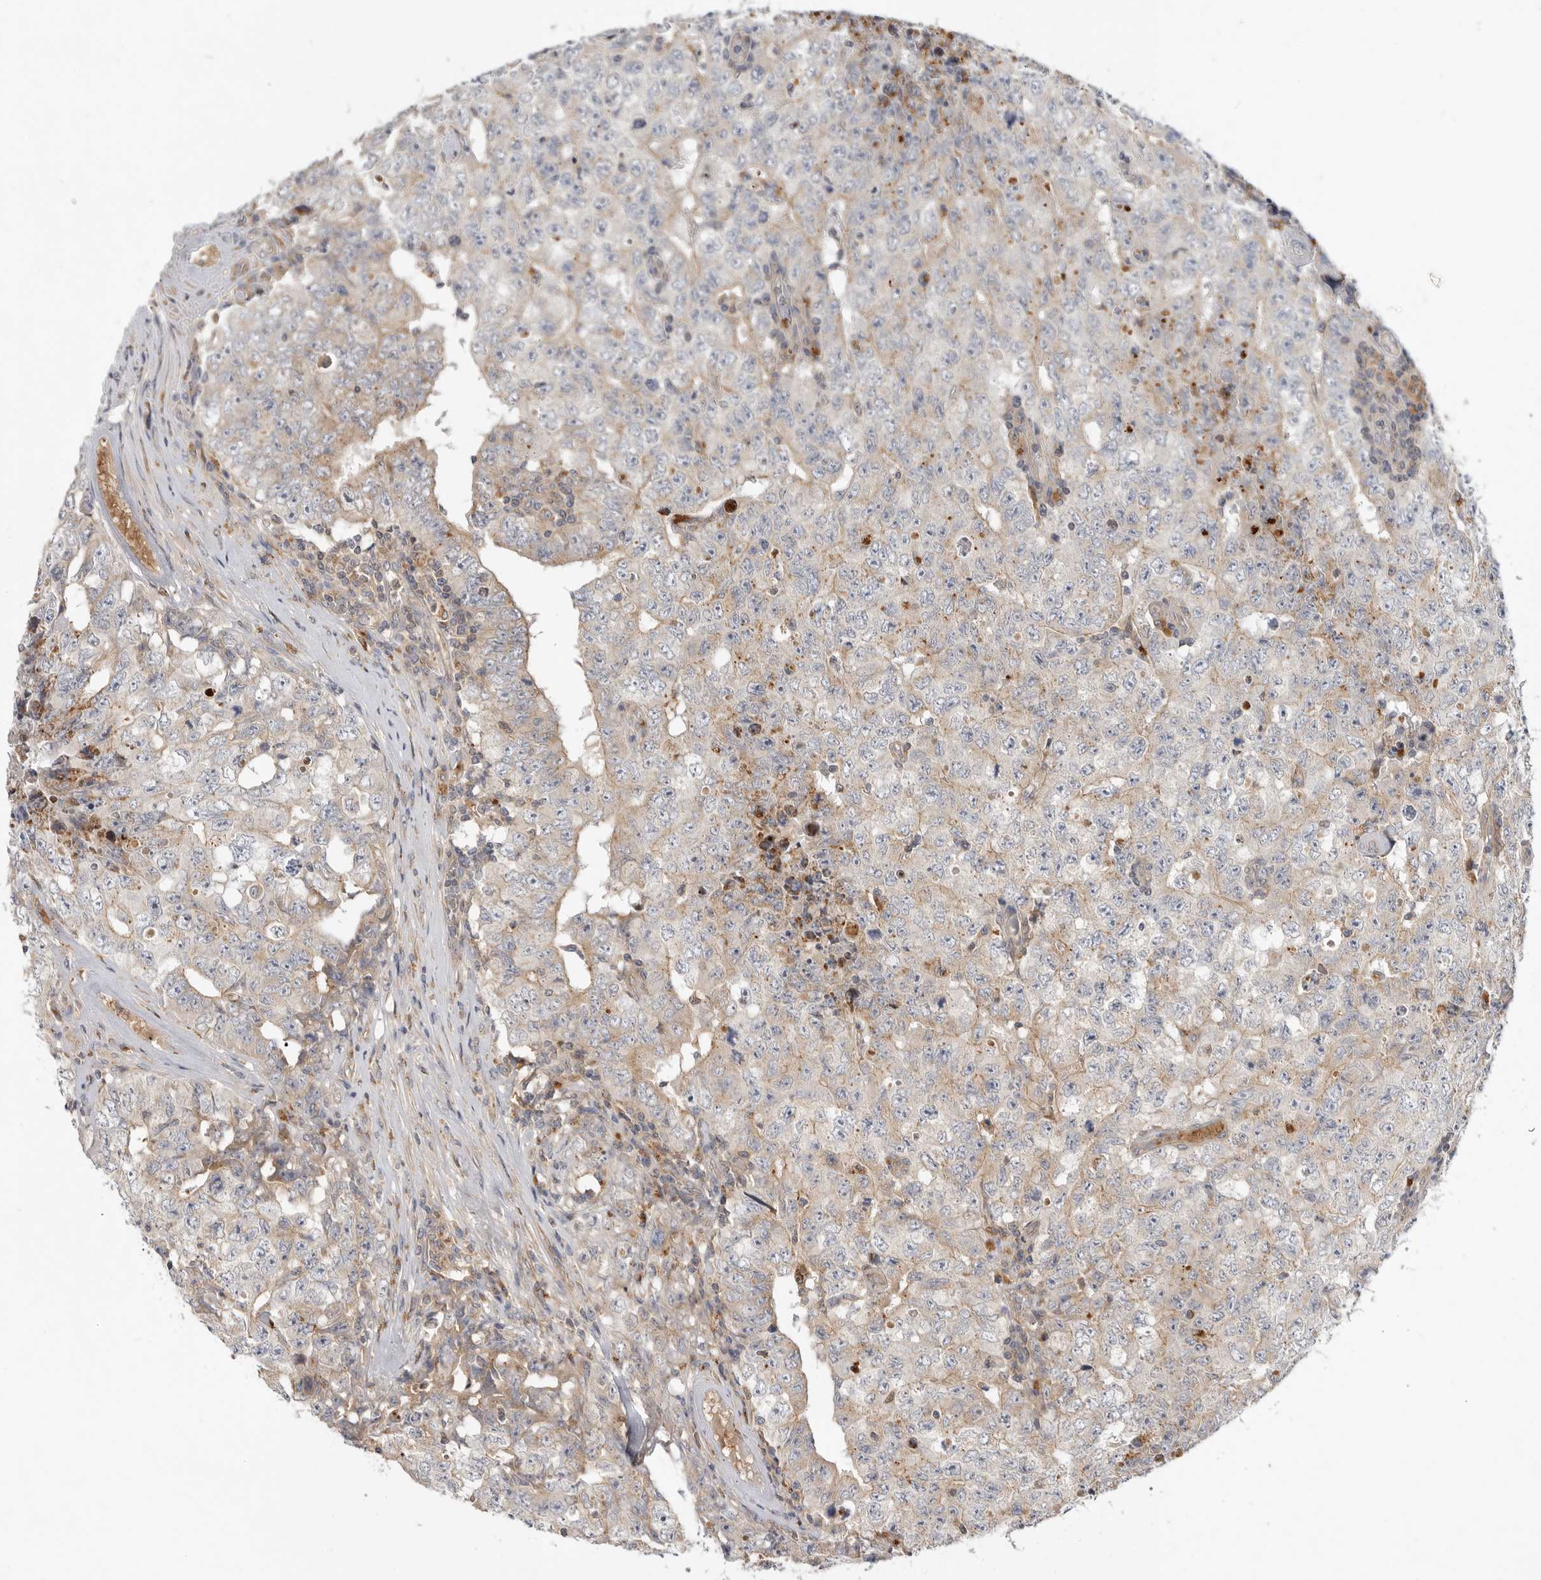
{"staining": {"intensity": "negative", "quantity": "none", "location": "none"}, "tissue": "testis cancer", "cell_type": "Tumor cells", "image_type": "cancer", "snomed": [{"axis": "morphology", "description": "Carcinoma, Embryonal, NOS"}, {"axis": "topography", "description": "Testis"}], "caption": "This histopathology image is of embryonal carcinoma (testis) stained with immunohistochemistry (IHC) to label a protein in brown with the nuclei are counter-stained blue. There is no staining in tumor cells.", "gene": "GNE", "patient": {"sex": "male", "age": 26}}